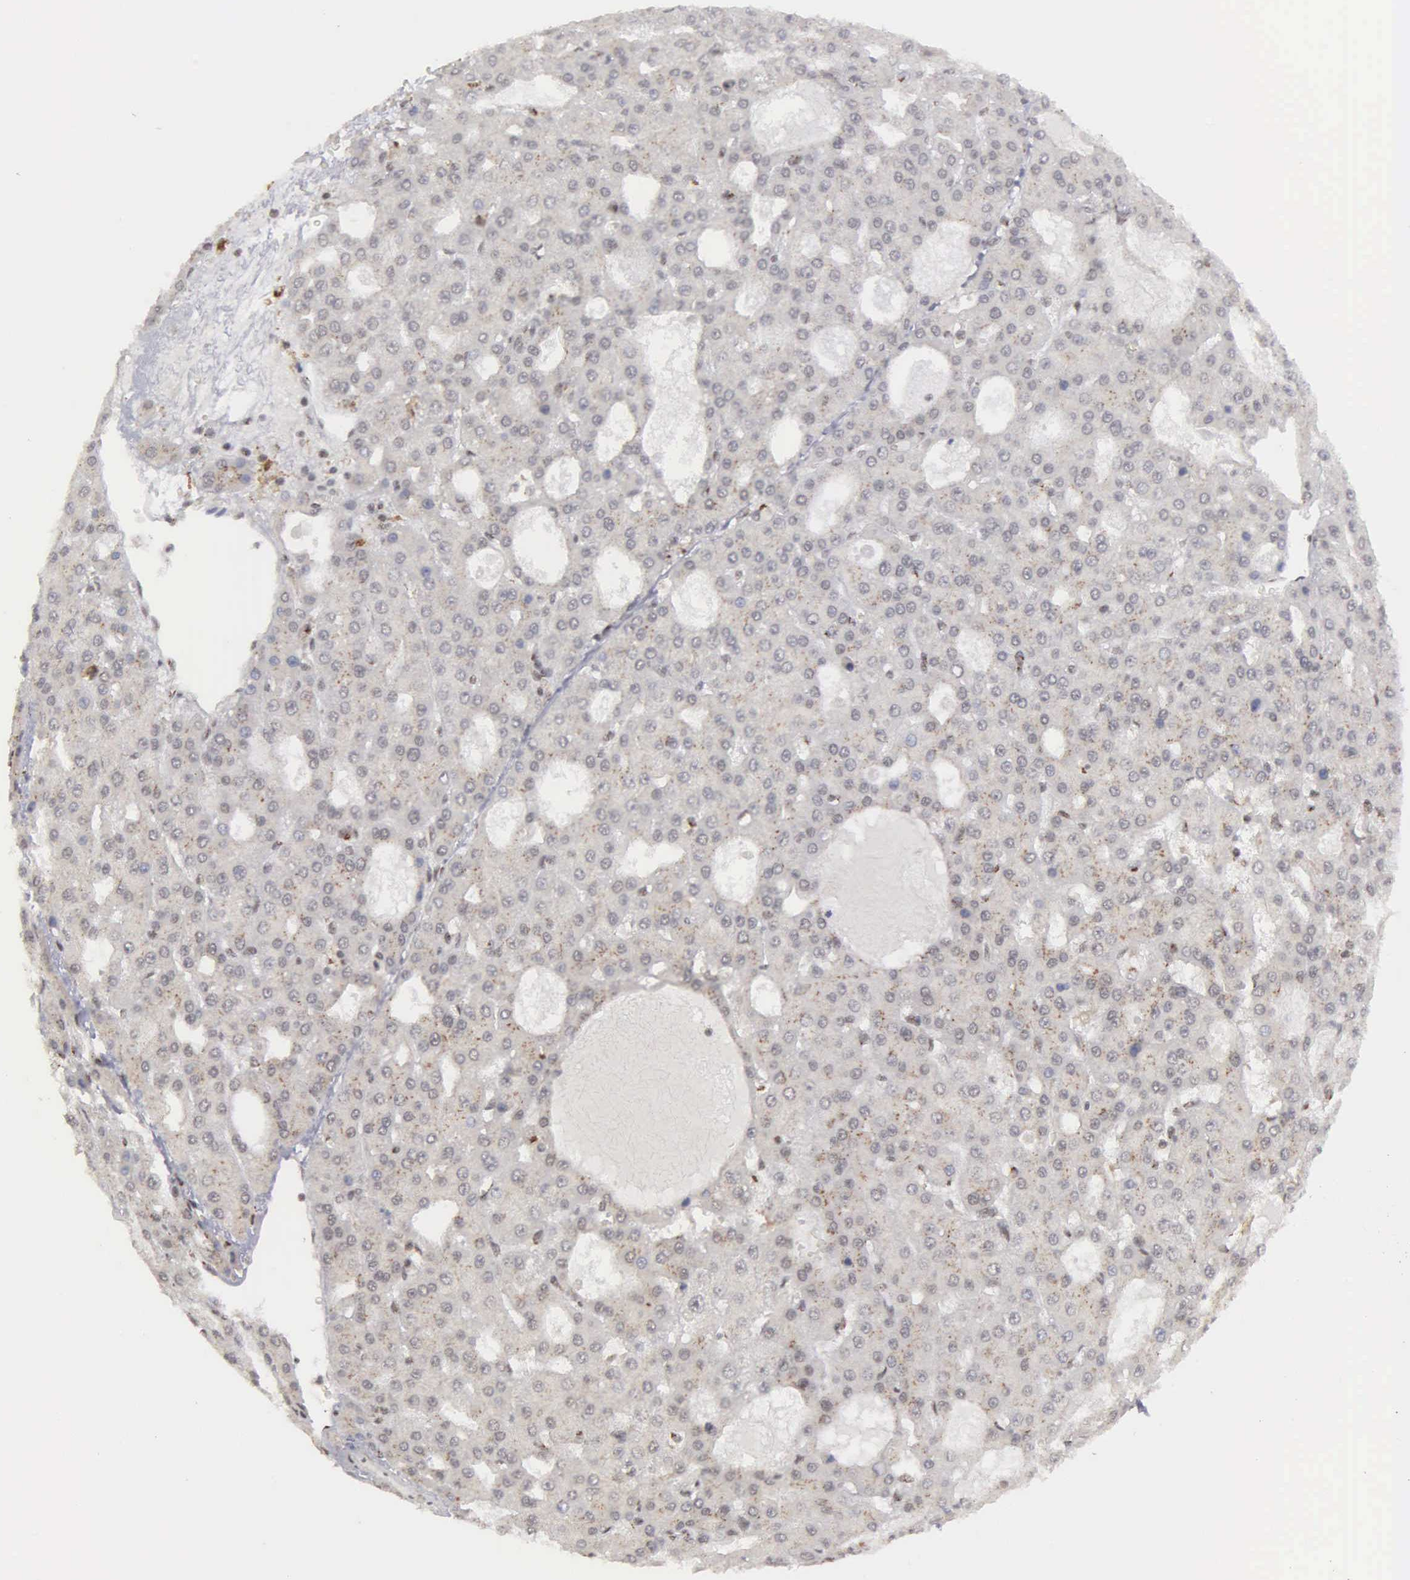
{"staining": {"intensity": "weak", "quantity": "<25%", "location": "cytoplasmic/membranous"}, "tissue": "liver cancer", "cell_type": "Tumor cells", "image_type": "cancer", "snomed": [{"axis": "morphology", "description": "Carcinoma, Hepatocellular, NOS"}, {"axis": "topography", "description": "Liver"}], "caption": "A photomicrograph of liver cancer (hepatocellular carcinoma) stained for a protein exhibits no brown staining in tumor cells. (Stains: DAB IHC with hematoxylin counter stain, Microscopy: brightfield microscopy at high magnification).", "gene": "GTF2A1", "patient": {"sex": "male", "age": 47}}